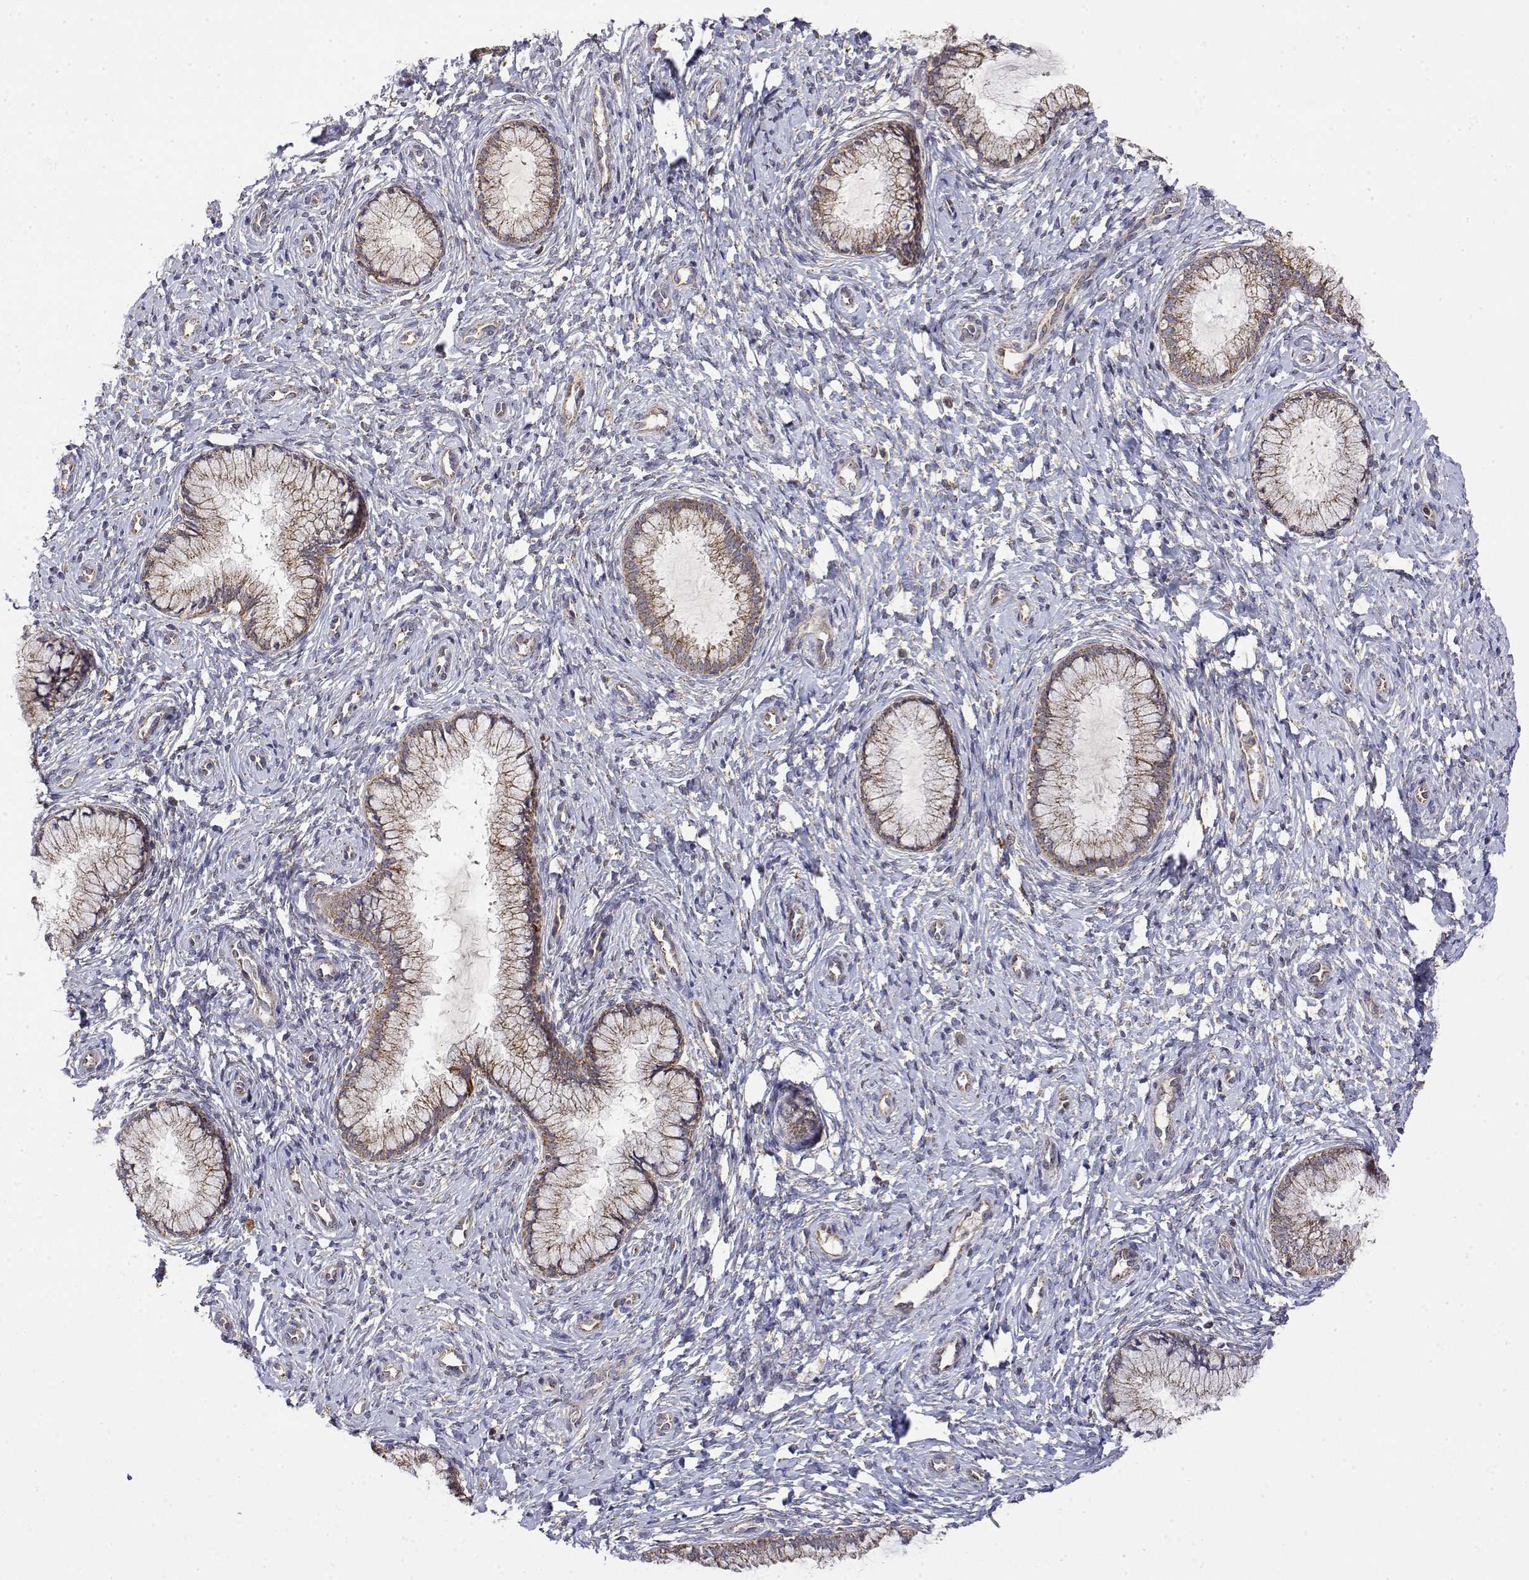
{"staining": {"intensity": "weak", "quantity": ">75%", "location": "cytoplasmic/membranous"}, "tissue": "cervix", "cell_type": "Glandular cells", "image_type": "normal", "snomed": [{"axis": "morphology", "description": "Normal tissue, NOS"}, {"axis": "topography", "description": "Cervix"}], "caption": "A brown stain labels weak cytoplasmic/membranous expression of a protein in glandular cells of unremarkable human cervix.", "gene": "GADD45GIP1", "patient": {"sex": "female", "age": 37}}